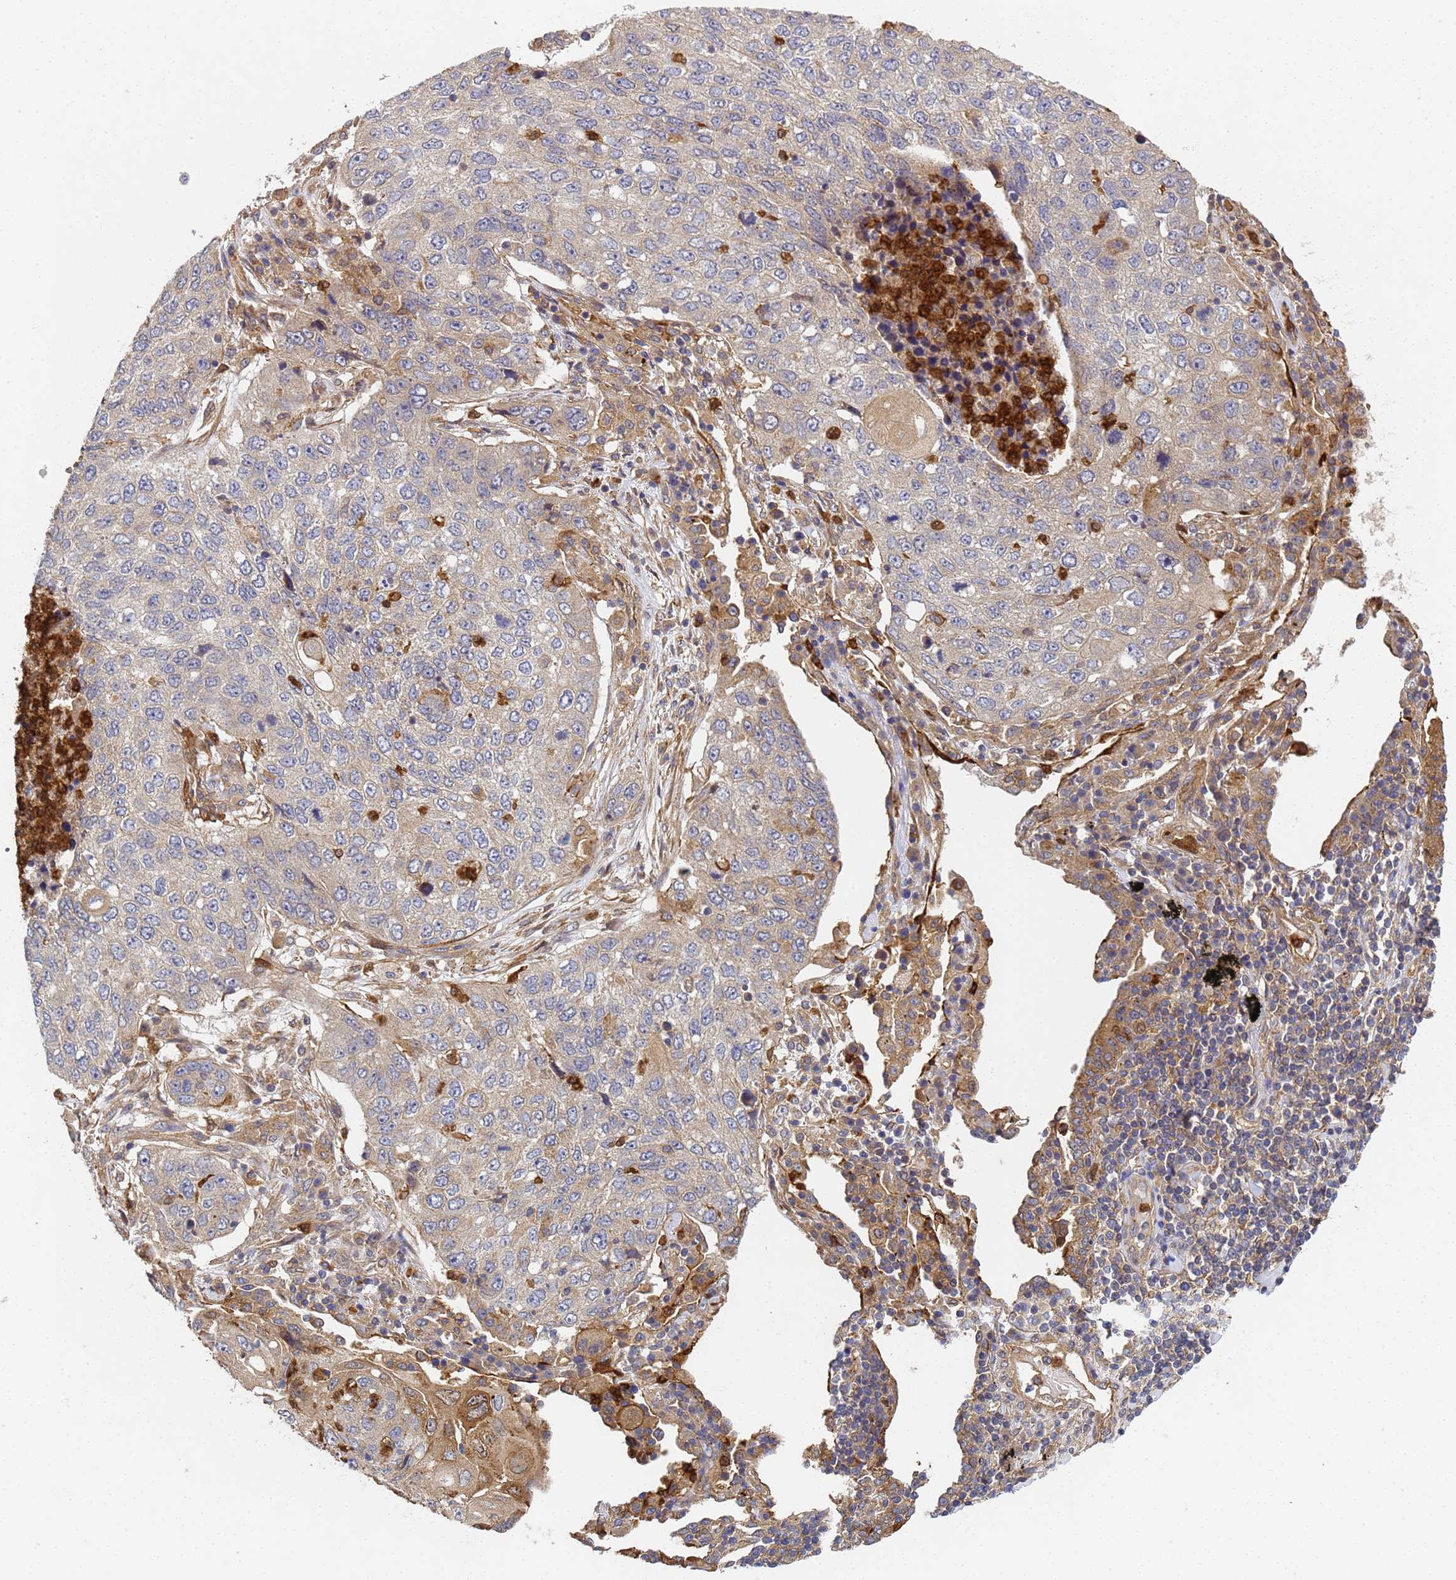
{"staining": {"intensity": "weak", "quantity": "<25%", "location": "cytoplasmic/membranous"}, "tissue": "lung cancer", "cell_type": "Tumor cells", "image_type": "cancer", "snomed": [{"axis": "morphology", "description": "Squamous cell carcinoma, NOS"}, {"axis": "topography", "description": "Lung"}], "caption": "High power microscopy histopathology image of an immunohistochemistry photomicrograph of lung squamous cell carcinoma, revealing no significant staining in tumor cells.", "gene": "C8orf34", "patient": {"sex": "female", "age": 63}}